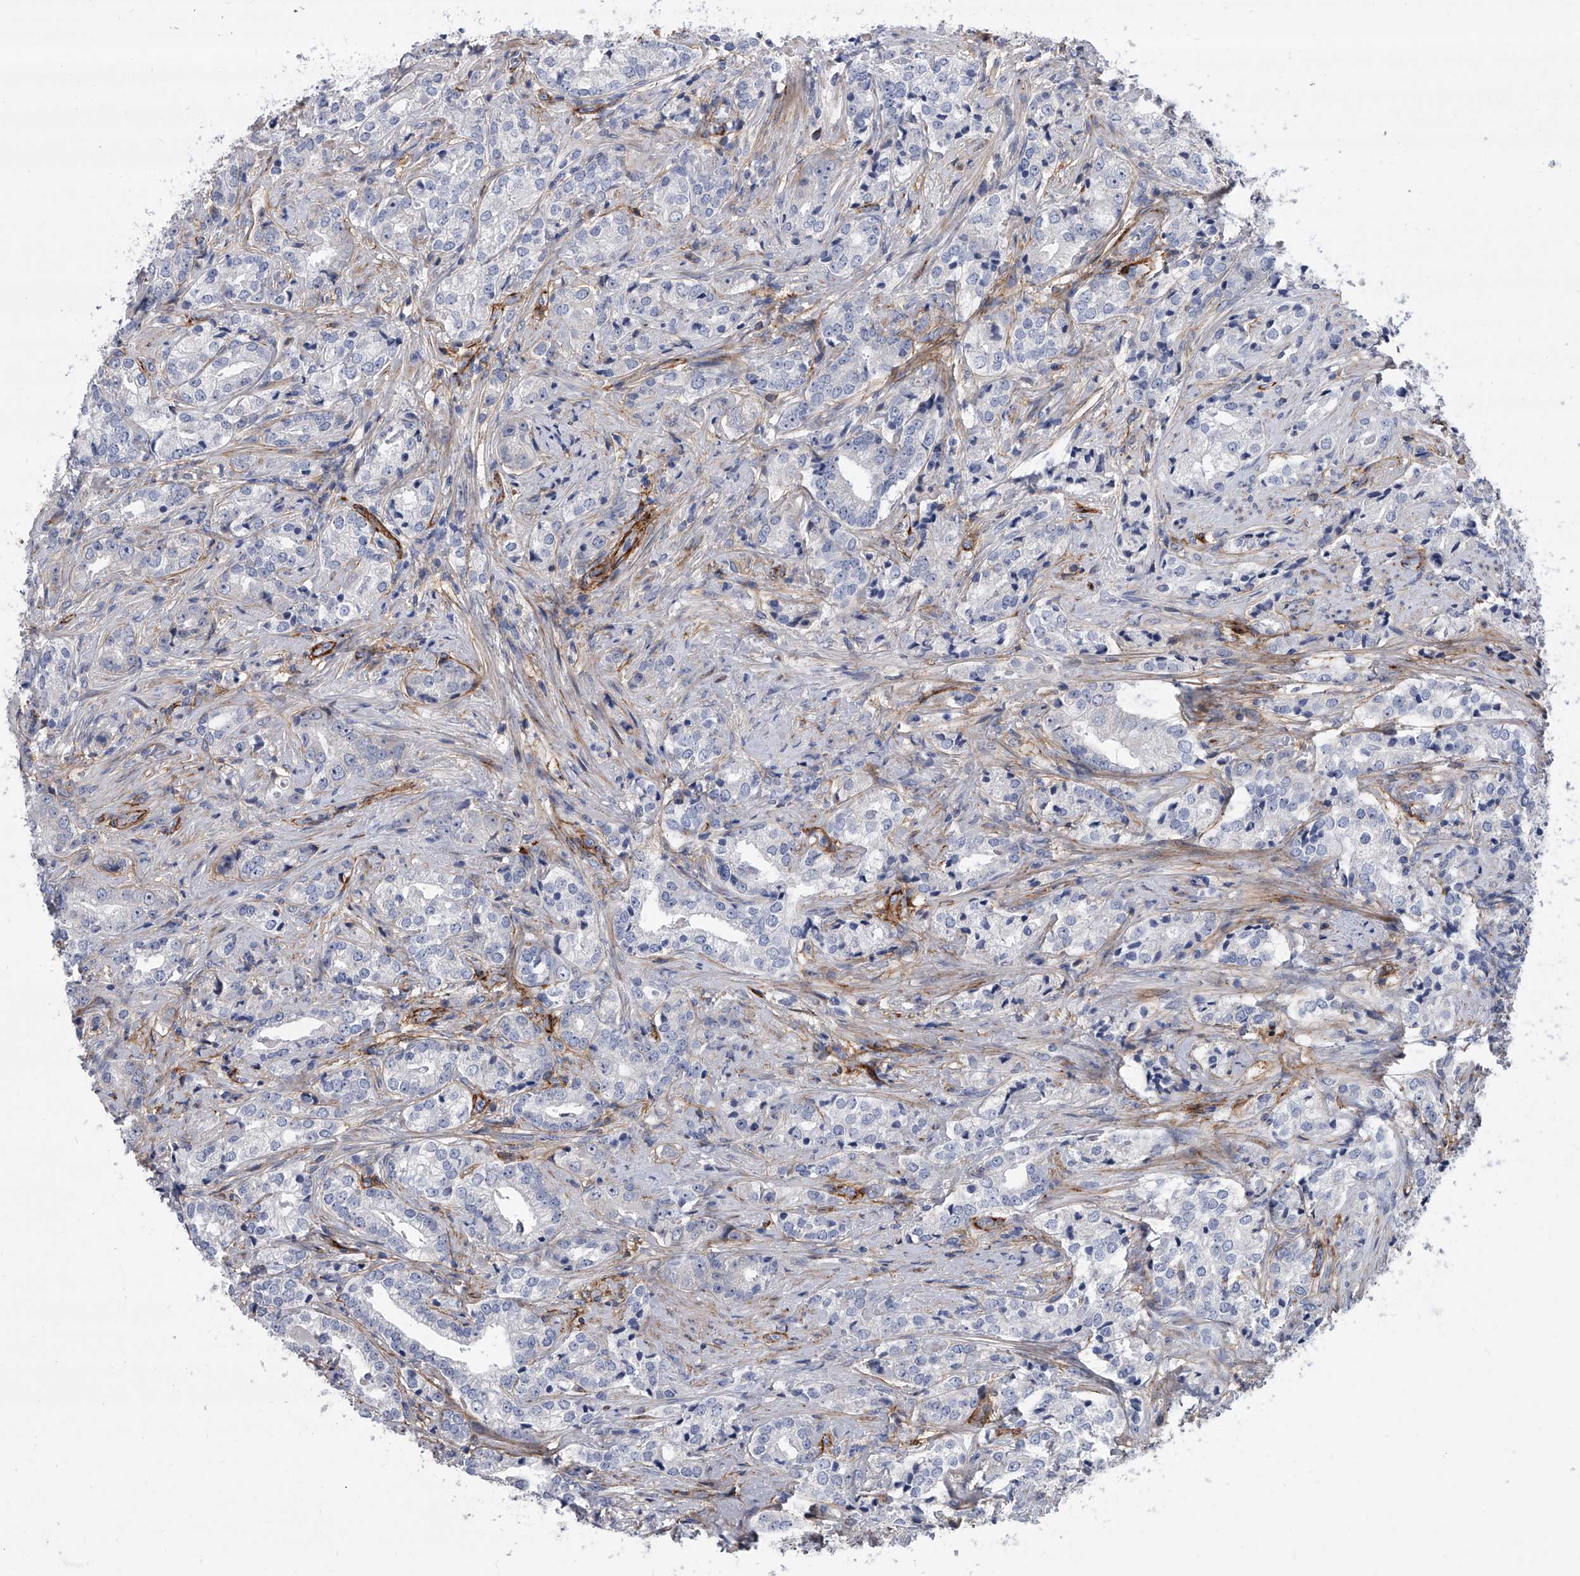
{"staining": {"intensity": "negative", "quantity": "none", "location": "none"}, "tissue": "prostate cancer", "cell_type": "Tumor cells", "image_type": "cancer", "snomed": [{"axis": "morphology", "description": "Adenocarcinoma, High grade"}, {"axis": "topography", "description": "Prostate"}], "caption": "Immunohistochemistry (IHC) micrograph of prostate cancer (high-grade adenocarcinoma) stained for a protein (brown), which shows no staining in tumor cells.", "gene": "ALG14", "patient": {"sex": "male", "age": 69}}